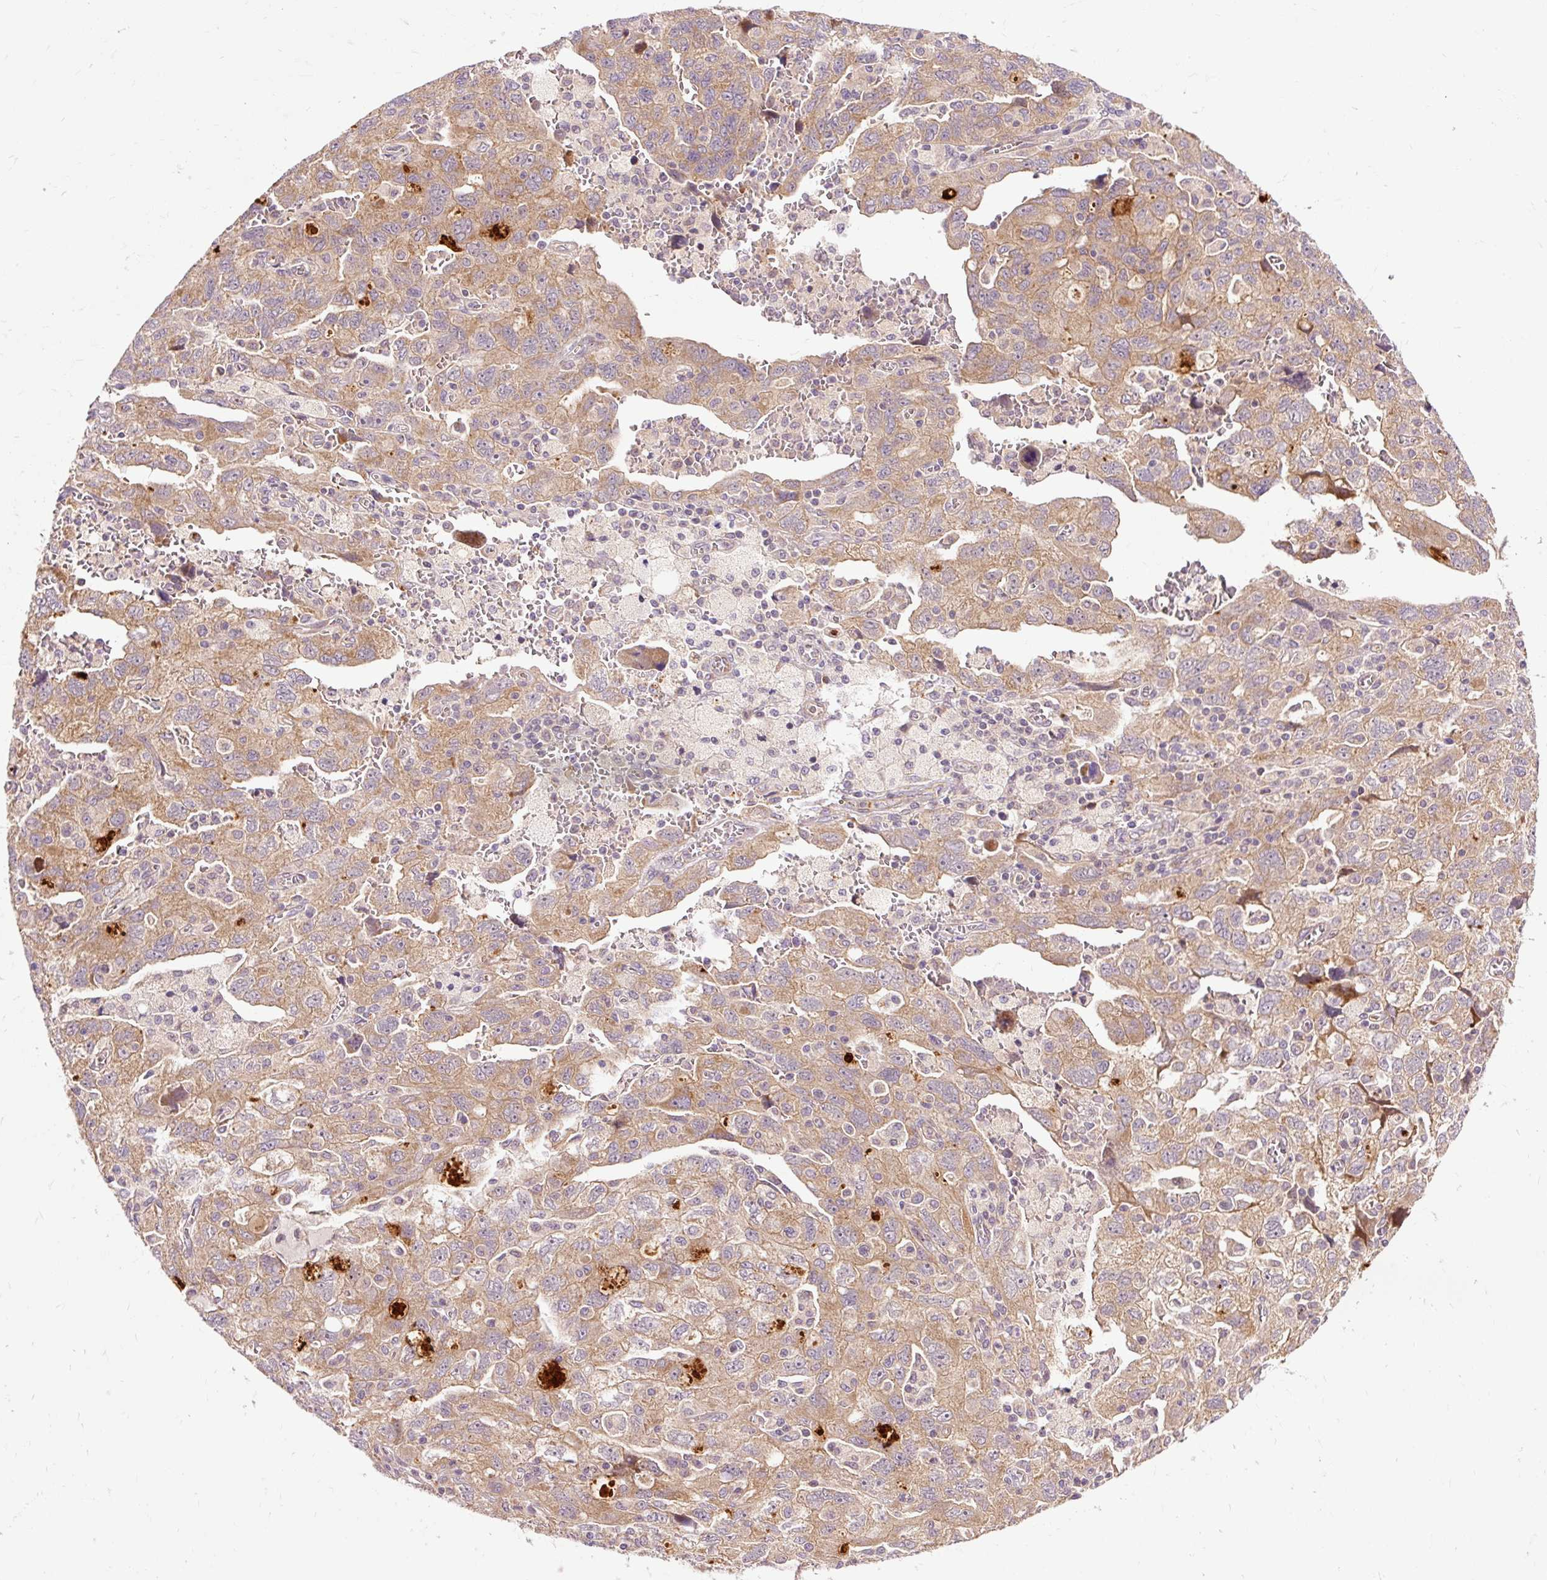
{"staining": {"intensity": "moderate", "quantity": ">75%", "location": "cytoplasmic/membranous"}, "tissue": "ovarian cancer", "cell_type": "Tumor cells", "image_type": "cancer", "snomed": [{"axis": "morphology", "description": "Carcinoma, NOS"}, {"axis": "morphology", "description": "Cystadenocarcinoma, serous, NOS"}, {"axis": "topography", "description": "Ovary"}], "caption": "The photomicrograph demonstrates staining of carcinoma (ovarian), revealing moderate cytoplasmic/membranous protein staining (brown color) within tumor cells. Nuclei are stained in blue.", "gene": "RIPOR3", "patient": {"sex": "female", "age": 69}}